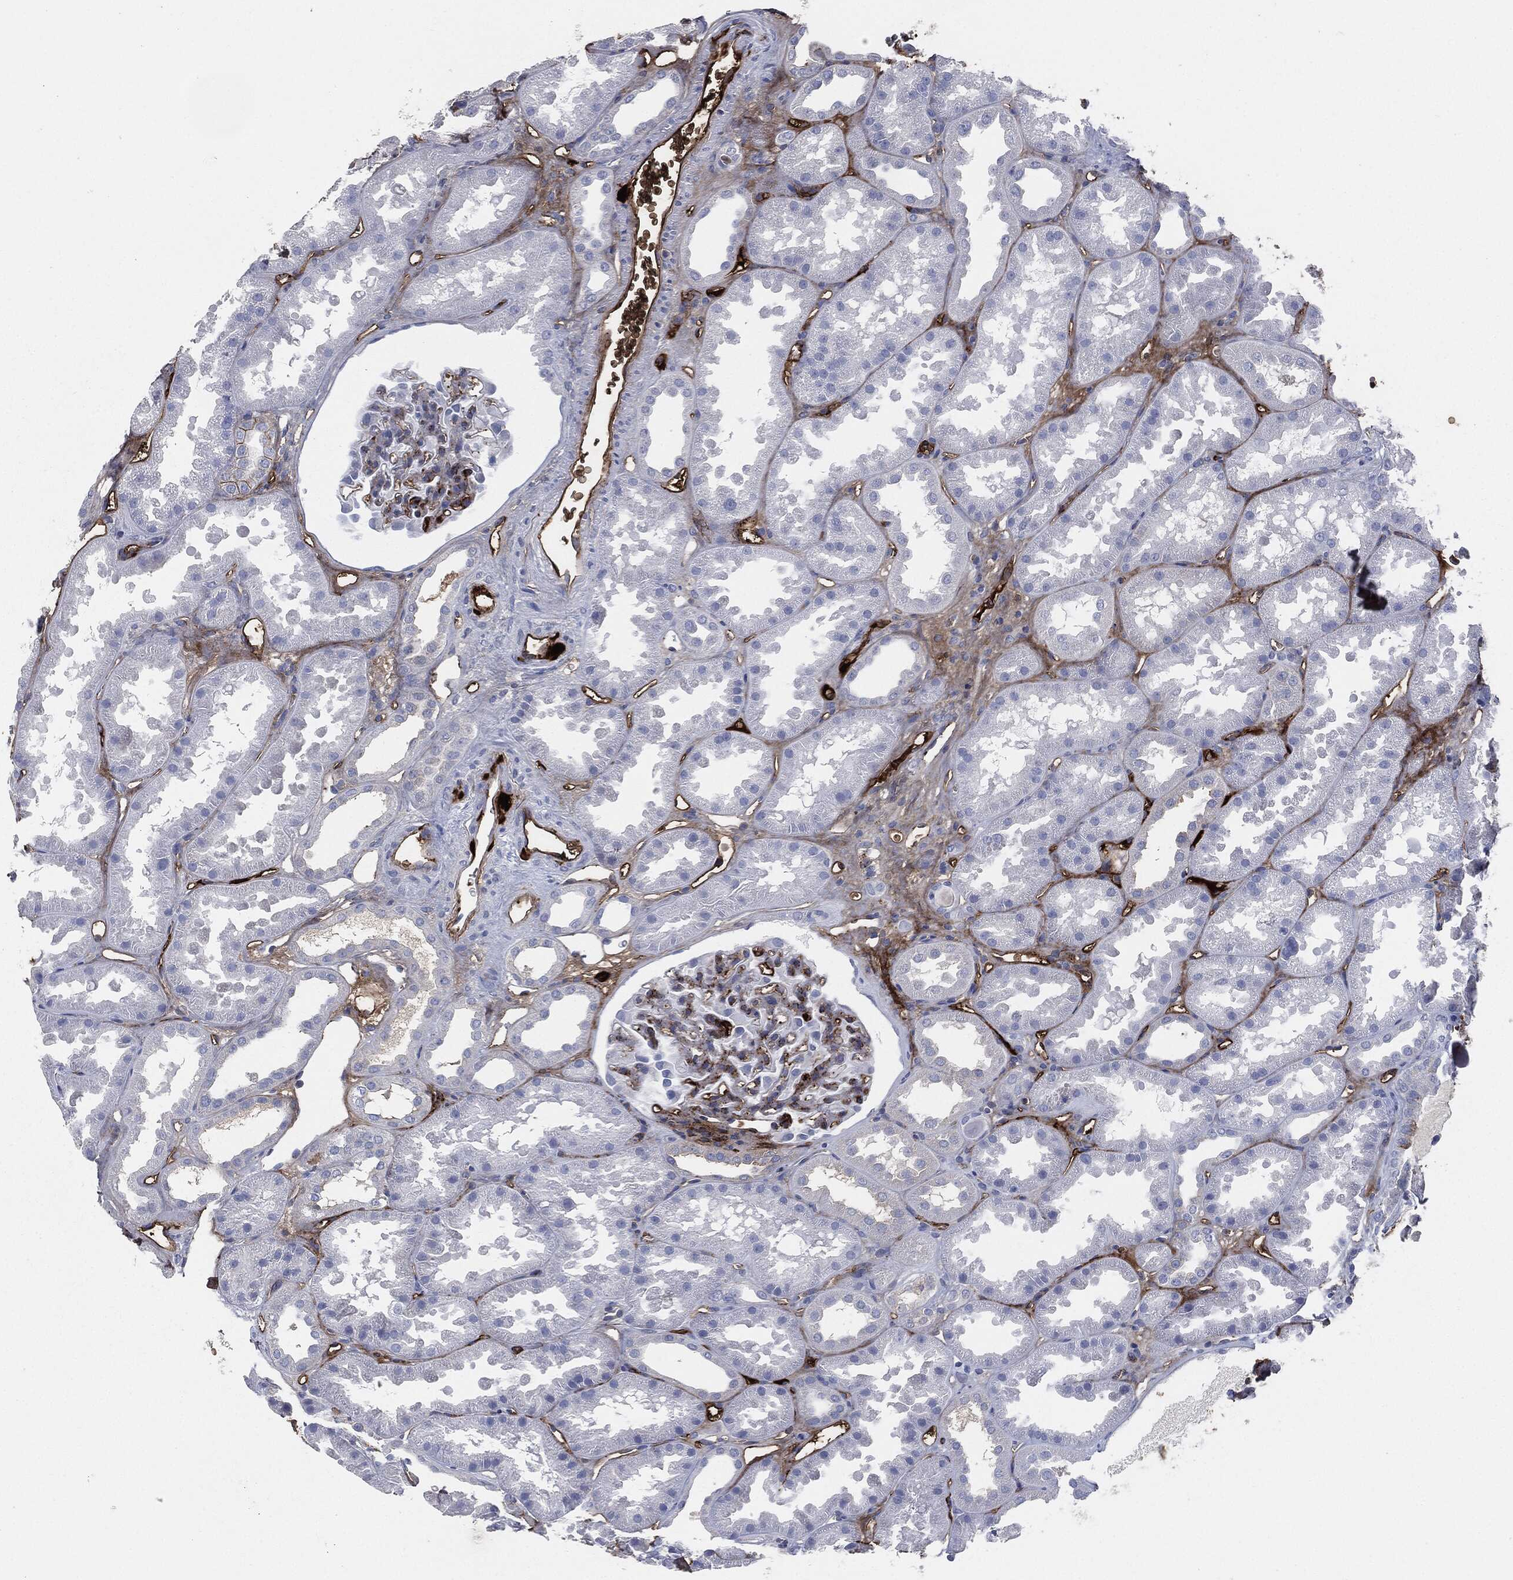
{"staining": {"intensity": "strong", "quantity": "<25%", "location": "cytoplasmic/membranous"}, "tissue": "kidney", "cell_type": "Cells in glomeruli", "image_type": "normal", "snomed": [{"axis": "morphology", "description": "Normal tissue, NOS"}, {"axis": "topography", "description": "Kidney"}], "caption": "Kidney stained with a protein marker shows strong staining in cells in glomeruli.", "gene": "APOB", "patient": {"sex": "male", "age": 61}}